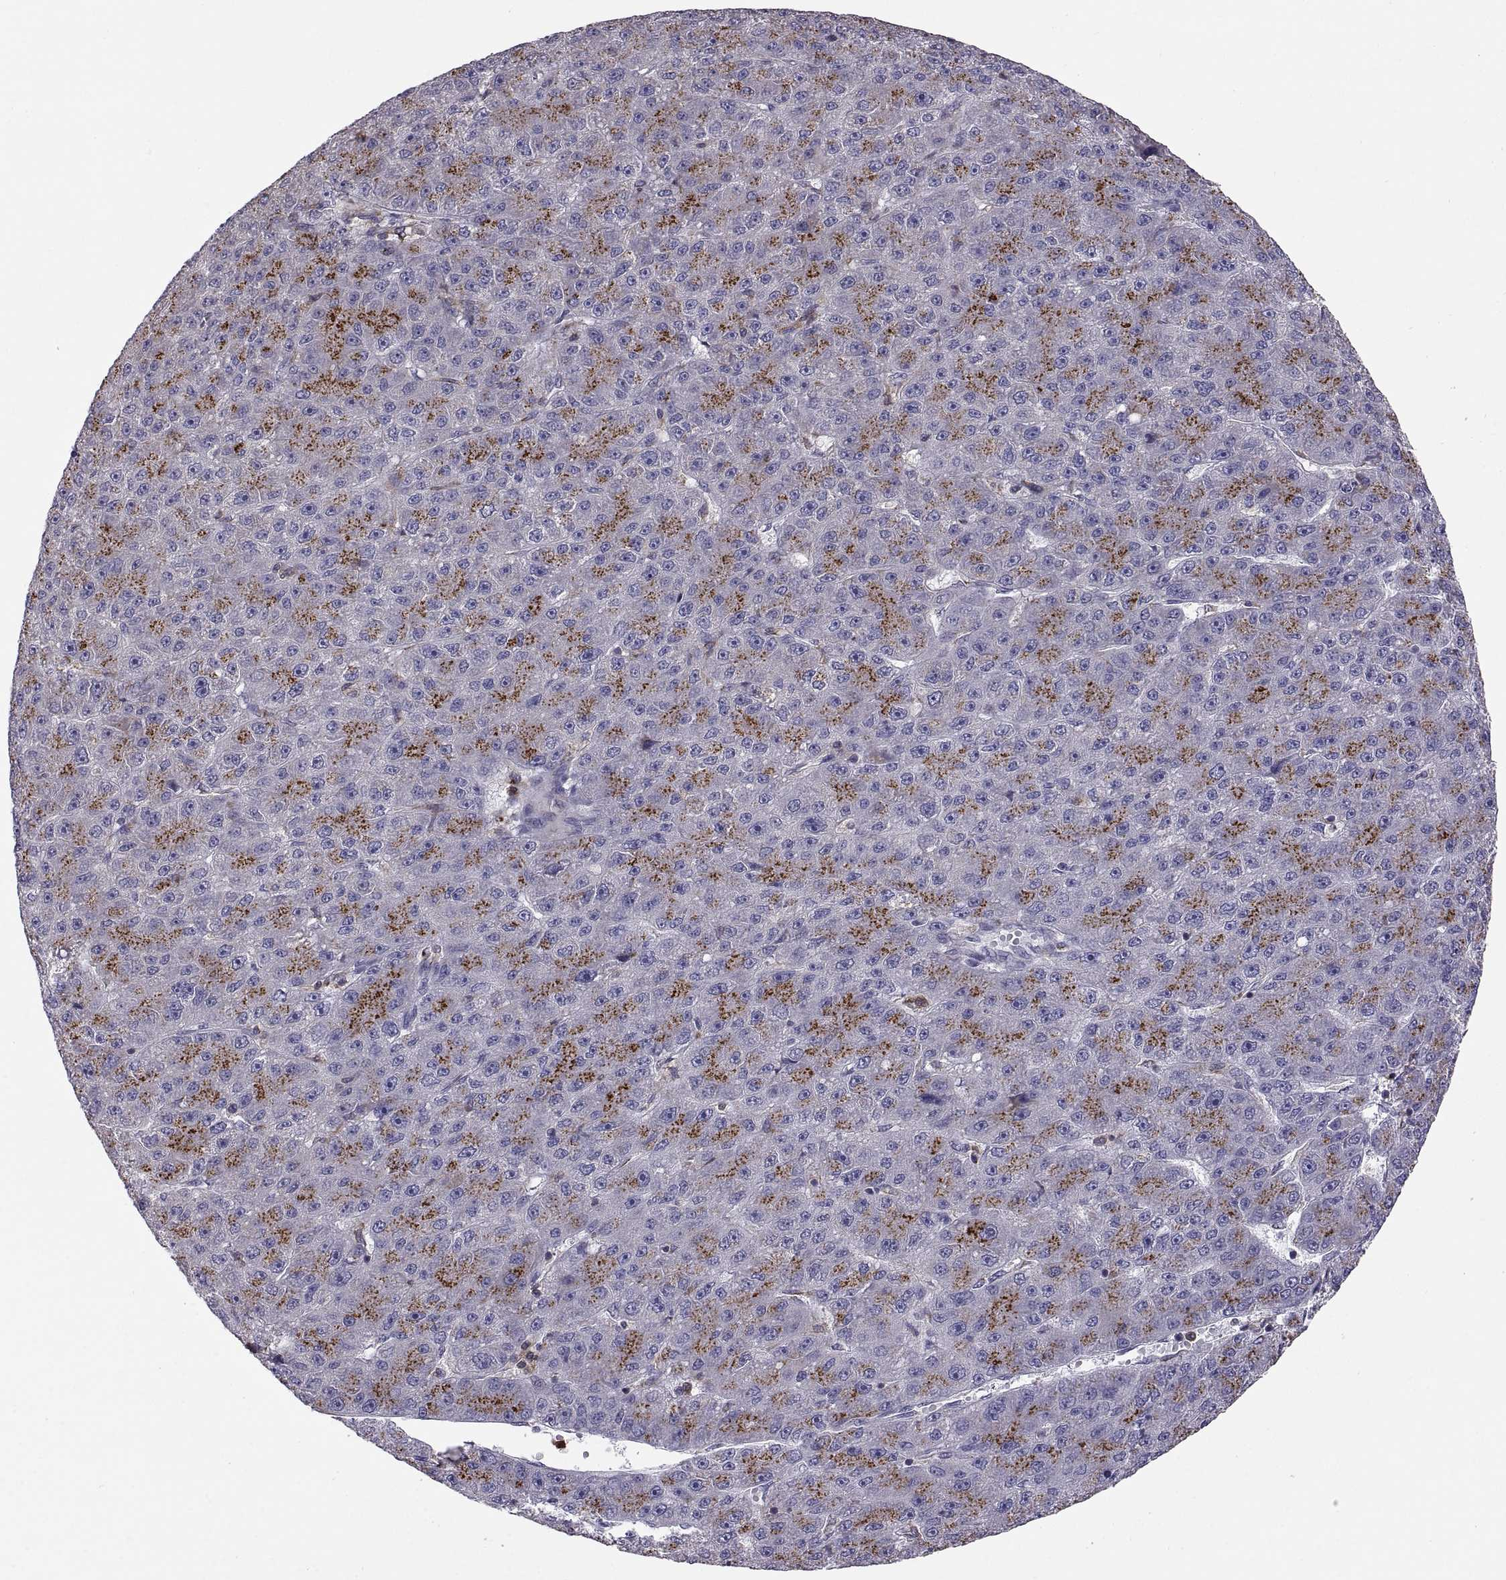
{"staining": {"intensity": "strong", "quantity": "25%-75%", "location": "cytoplasmic/membranous"}, "tissue": "liver cancer", "cell_type": "Tumor cells", "image_type": "cancer", "snomed": [{"axis": "morphology", "description": "Carcinoma, Hepatocellular, NOS"}, {"axis": "topography", "description": "Liver"}], "caption": "A brown stain labels strong cytoplasmic/membranous positivity of a protein in human liver hepatocellular carcinoma tumor cells. Using DAB (brown) and hematoxylin (blue) stains, captured at high magnification using brightfield microscopy.", "gene": "ACAP1", "patient": {"sex": "male", "age": 67}}